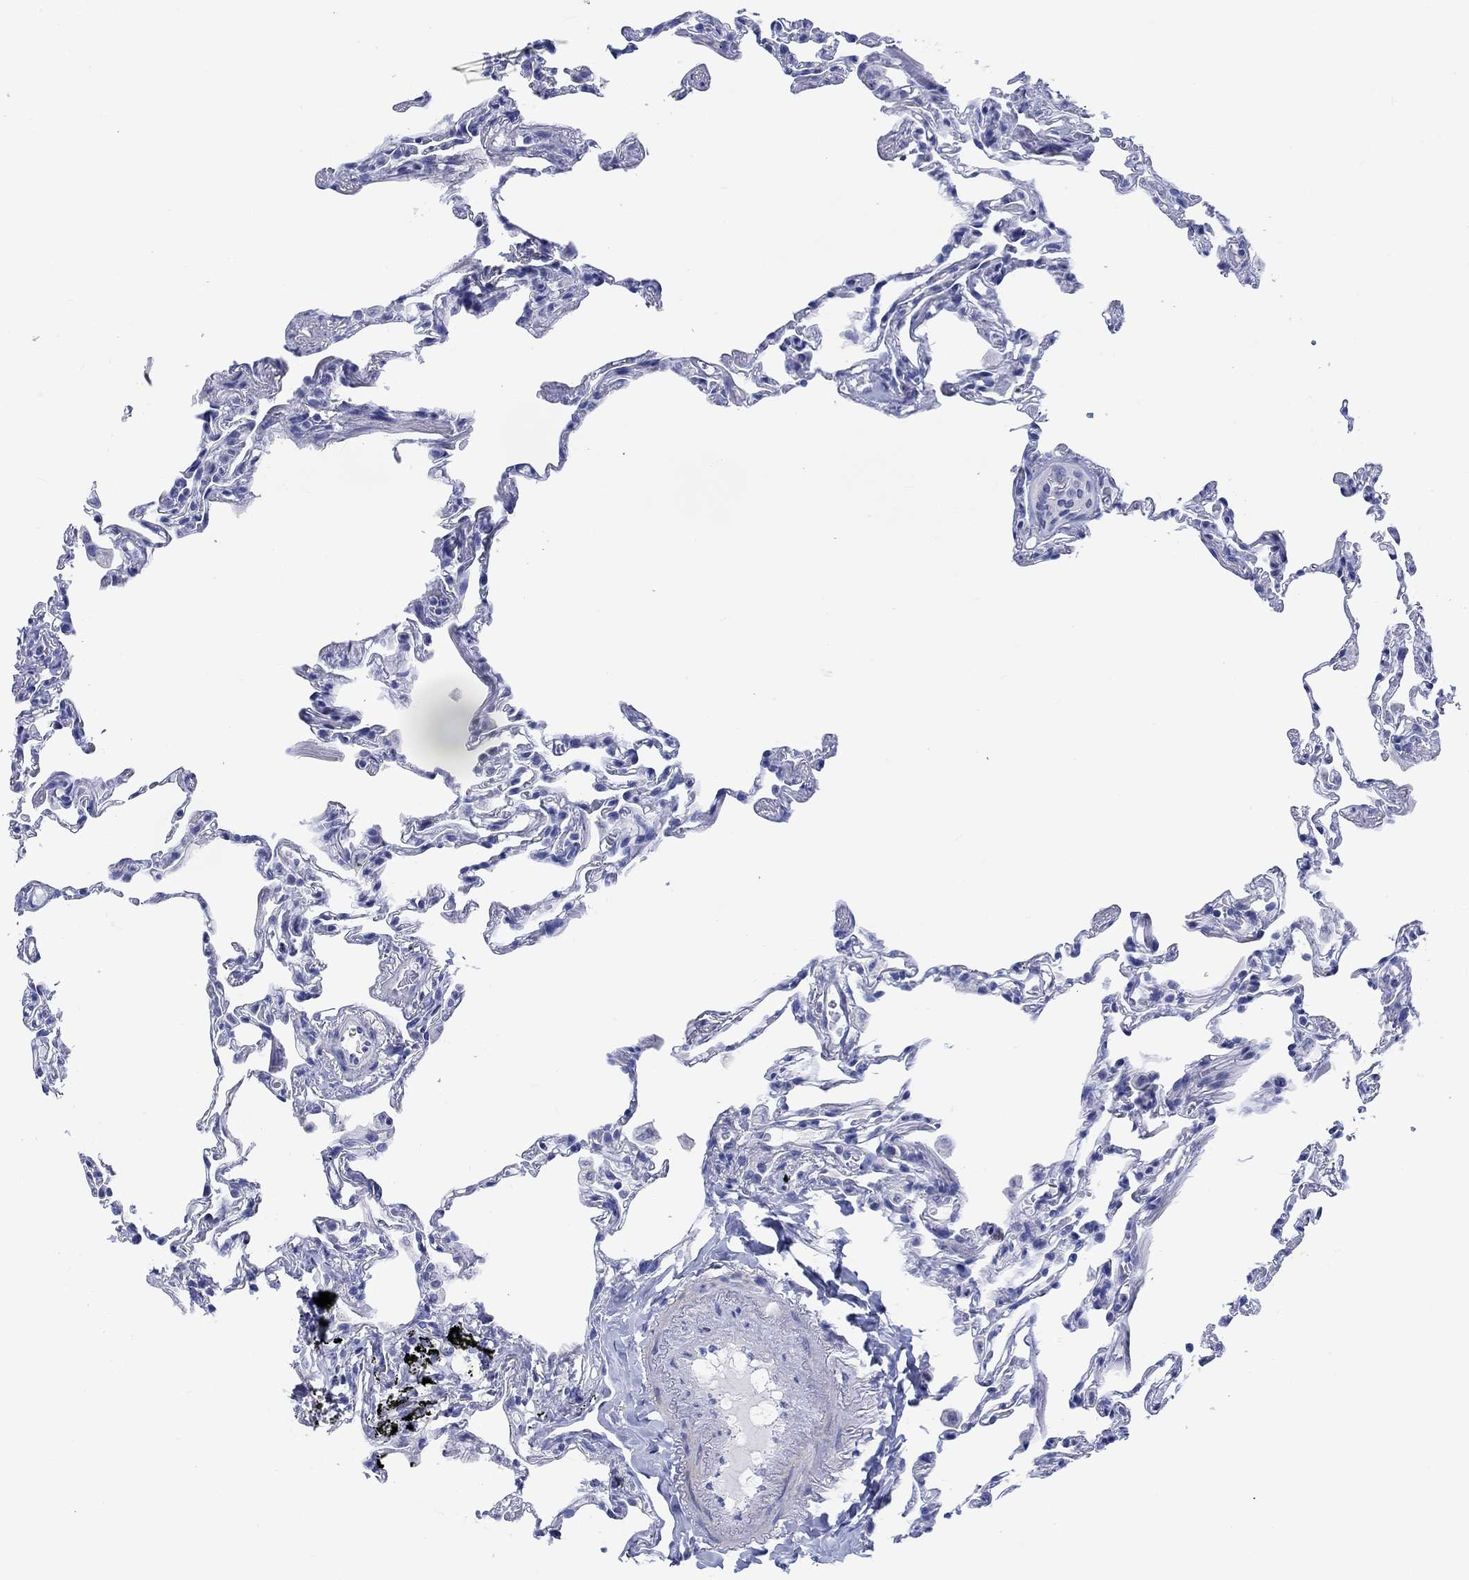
{"staining": {"intensity": "negative", "quantity": "none", "location": "none"}, "tissue": "lung", "cell_type": "Alveolar cells", "image_type": "normal", "snomed": [{"axis": "morphology", "description": "Normal tissue, NOS"}, {"axis": "topography", "description": "Lung"}], "caption": "This image is of normal lung stained with immunohistochemistry (IHC) to label a protein in brown with the nuclei are counter-stained blue. There is no expression in alveolar cells.", "gene": "MSI1", "patient": {"sex": "female", "age": 57}}